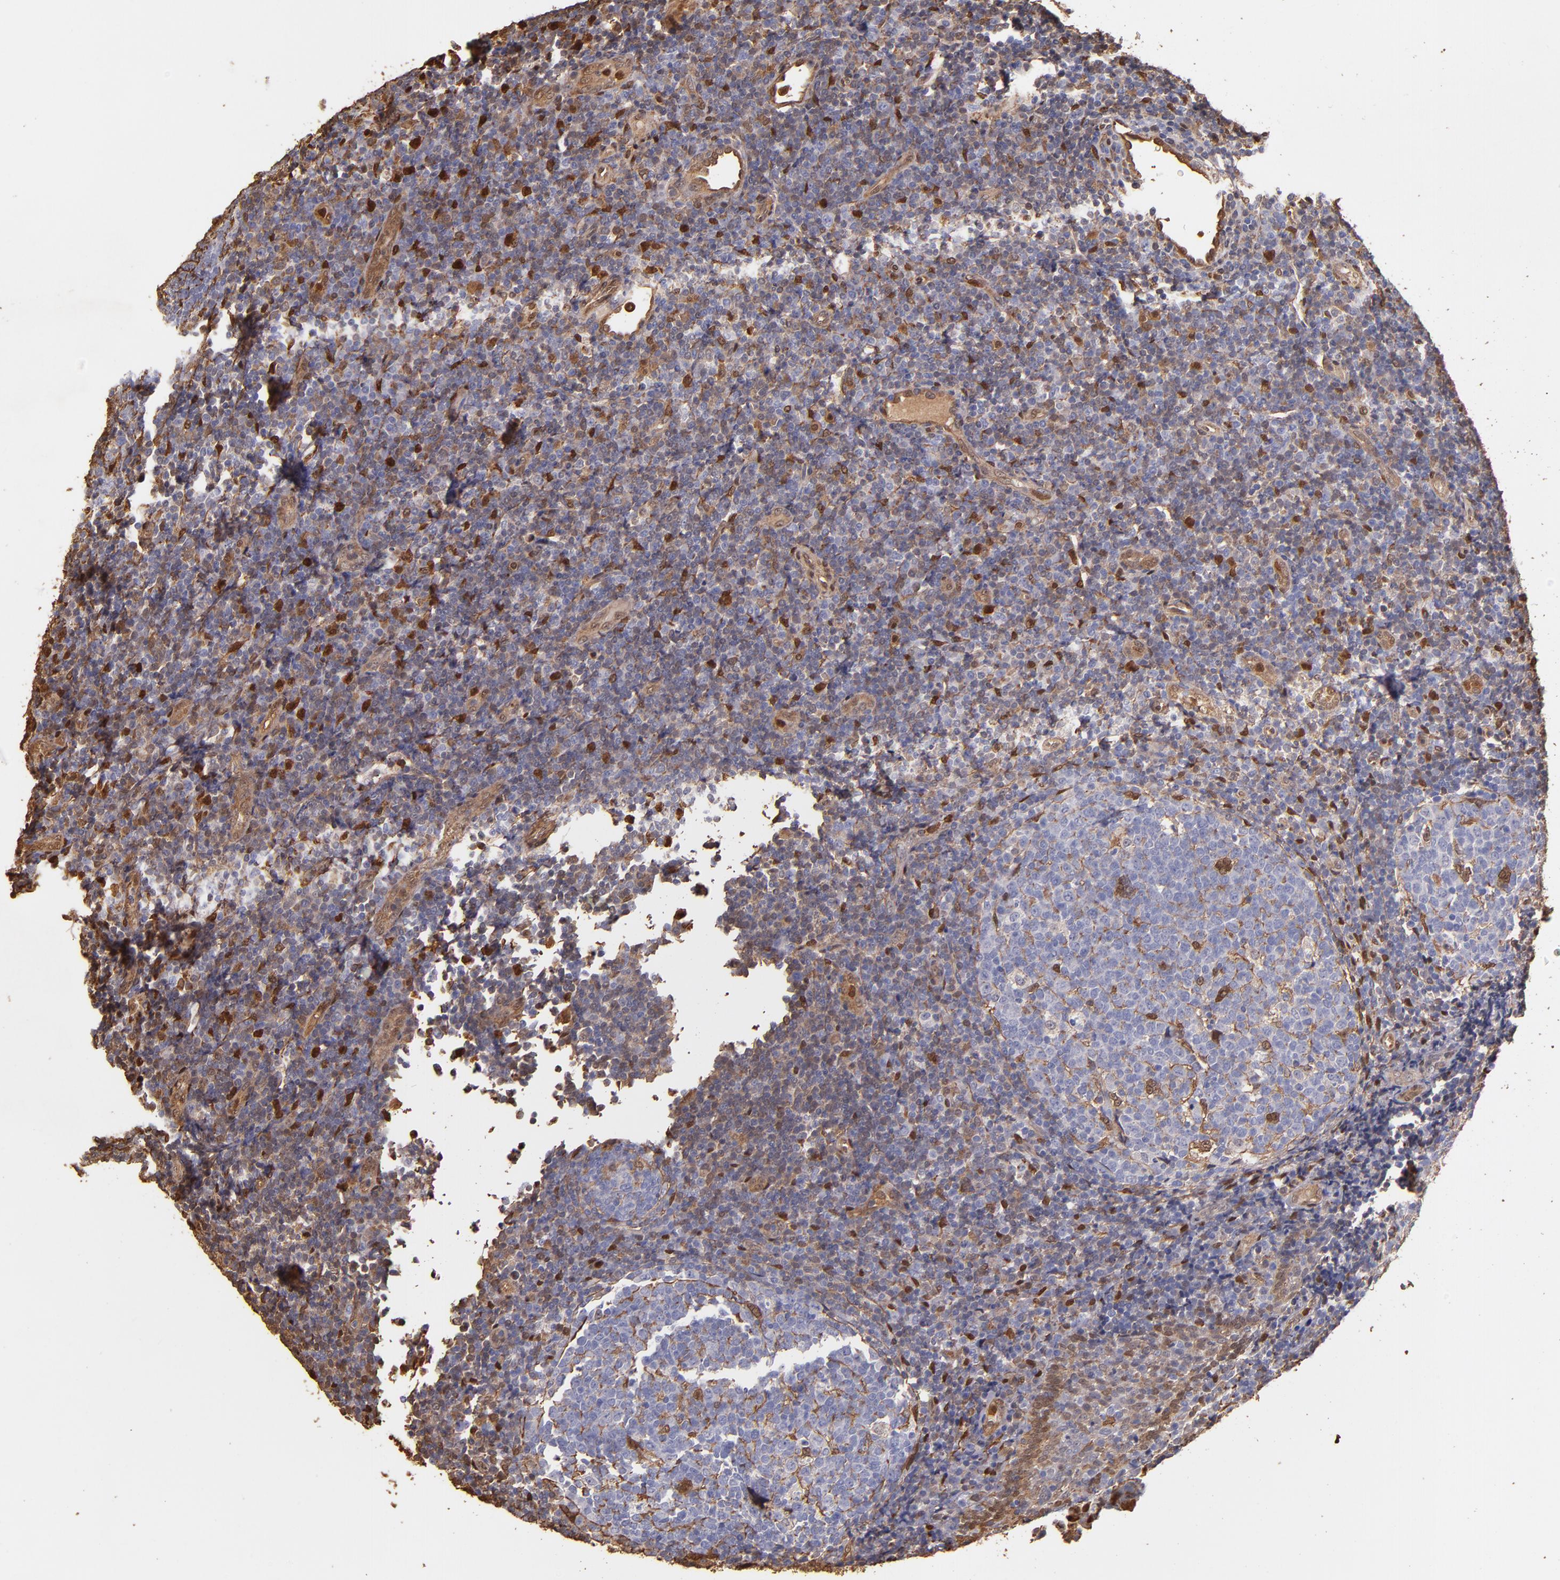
{"staining": {"intensity": "strong", "quantity": "<25%", "location": "cytoplasmic/membranous,nuclear"}, "tissue": "tonsil", "cell_type": "Germinal center cells", "image_type": "normal", "snomed": [{"axis": "morphology", "description": "Normal tissue, NOS"}, {"axis": "topography", "description": "Tonsil"}], "caption": "Protein staining demonstrates strong cytoplasmic/membranous,nuclear expression in about <25% of germinal center cells in unremarkable tonsil. The staining is performed using DAB (3,3'-diaminobenzidine) brown chromogen to label protein expression. The nuclei are counter-stained blue using hematoxylin.", "gene": "S100A6", "patient": {"sex": "female", "age": 40}}